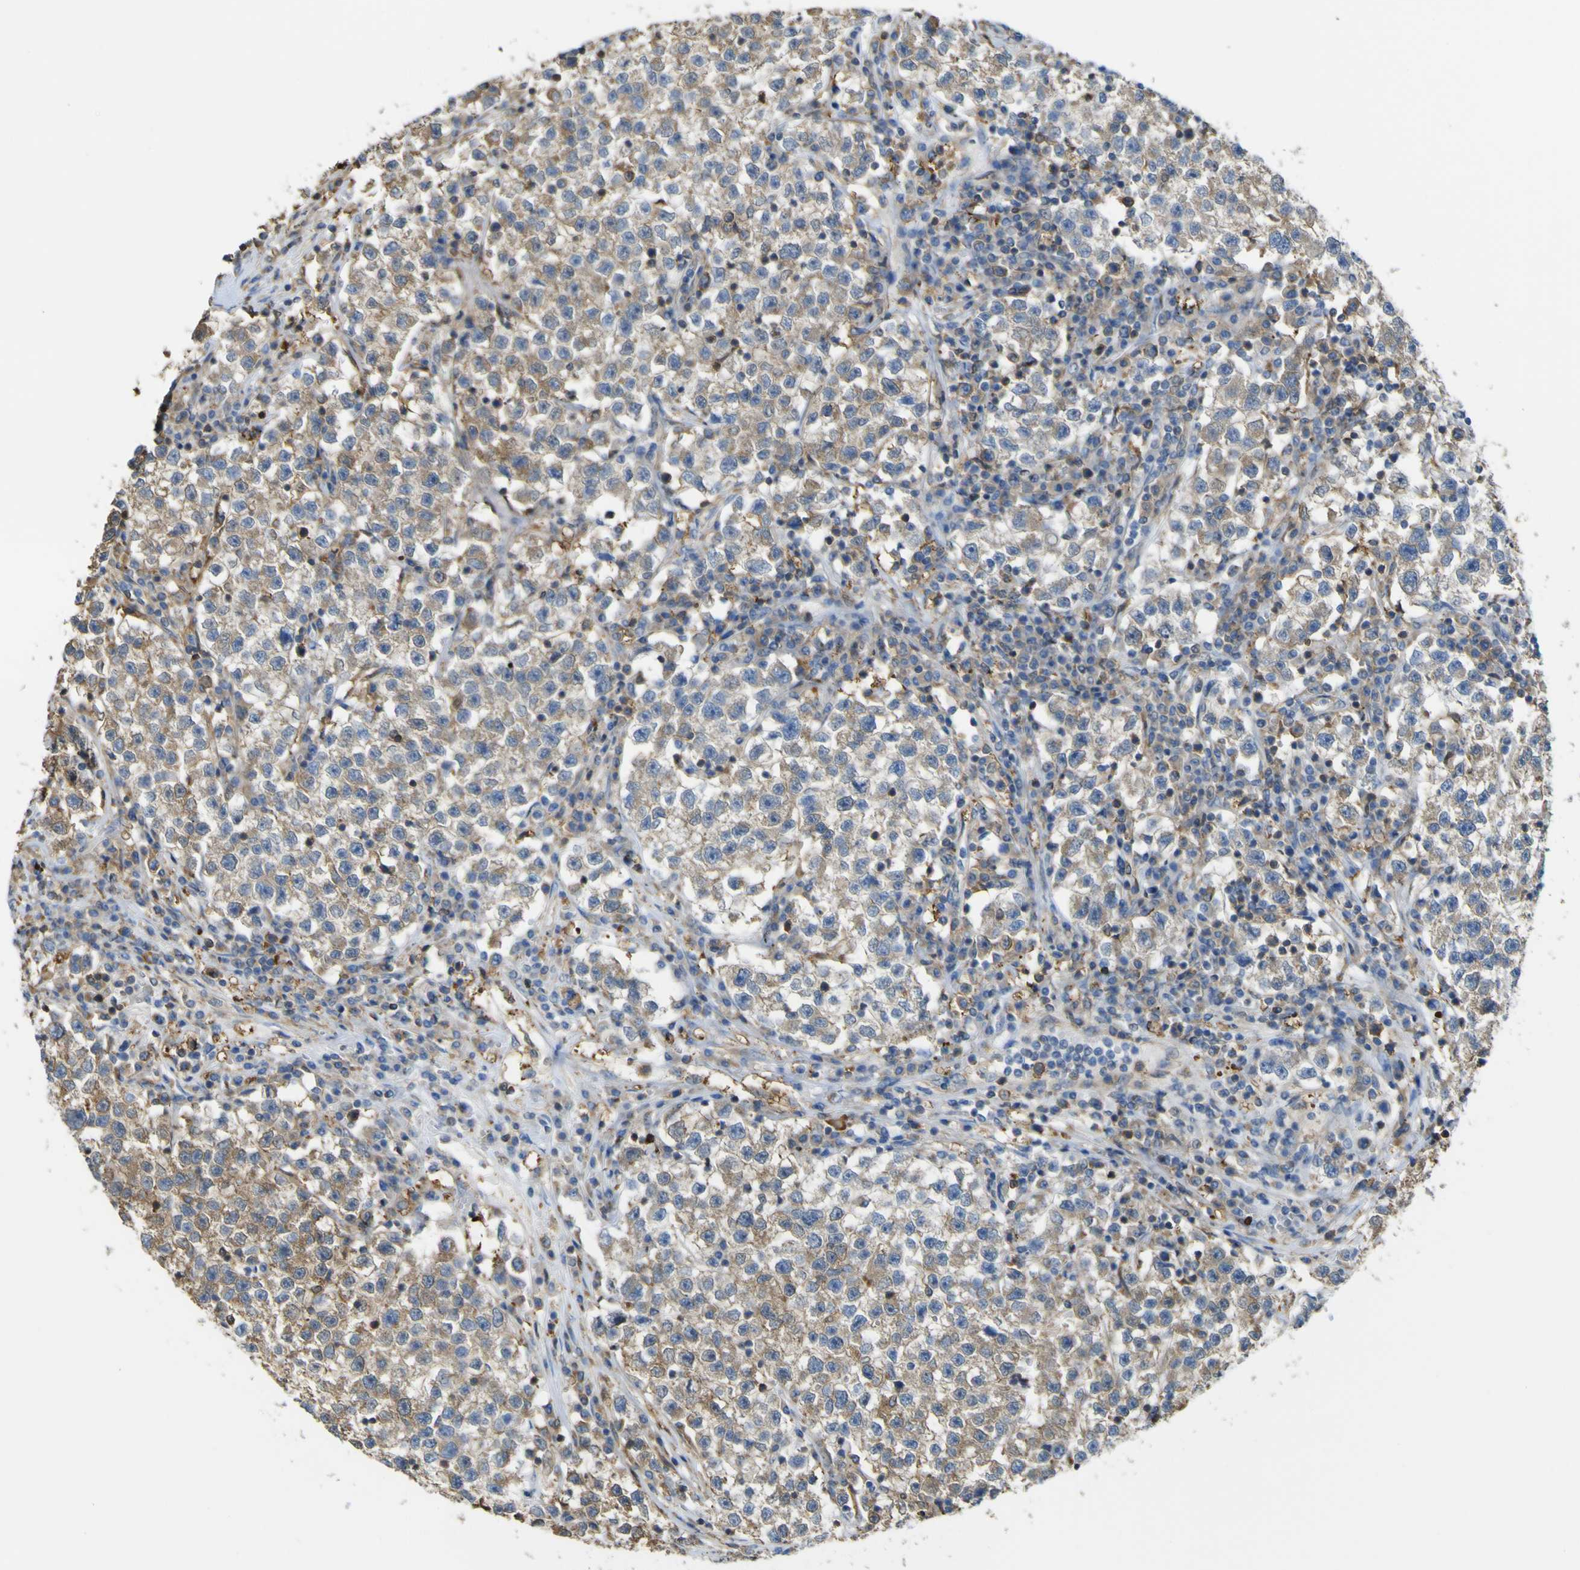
{"staining": {"intensity": "moderate", "quantity": ">75%", "location": "cytoplasmic/membranous"}, "tissue": "testis cancer", "cell_type": "Tumor cells", "image_type": "cancer", "snomed": [{"axis": "morphology", "description": "Seminoma, NOS"}, {"axis": "topography", "description": "Testis"}], "caption": "Immunohistochemical staining of seminoma (testis) displays moderate cytoplasmic/membranous protein positivity in approximately >75% of tumor cells.", "gene": "ABHD3", "patient": {"sex": "male", "age": 22}}